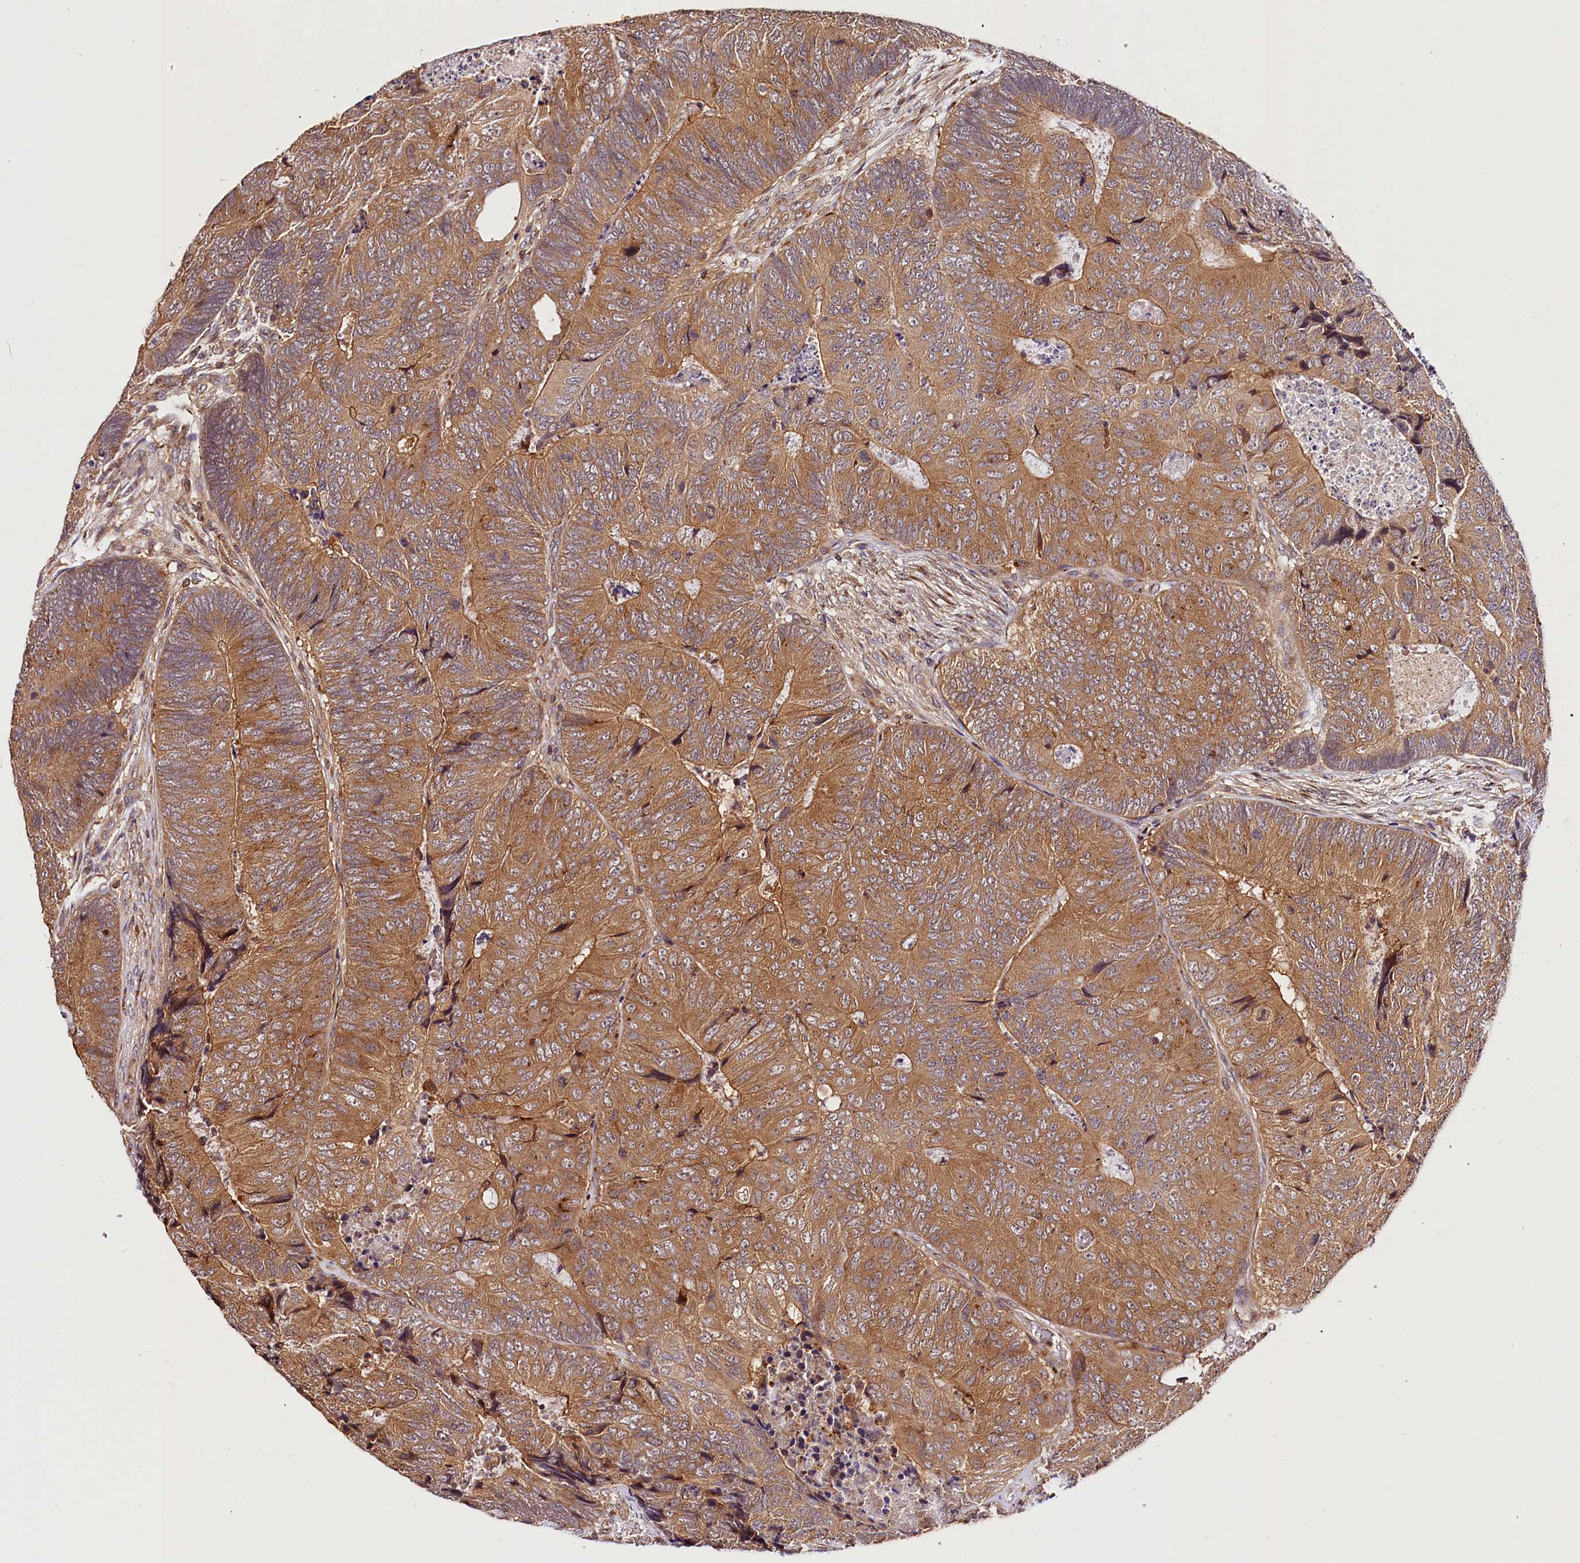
{"staining": {"intensity": "moderate", "quantity": ">75%", "location": "cytoplasmic/membranous"}, "tissue": "colorectal cancer", "cell_type": "Tumor cells", "image_type": "cancer", "snomed": [{"axis": "morphology", "description": "Adenocarcinoma, NOS"}, {"axis": "topography", "description": "Colon"}], "caption": "Human colorectal adenocarcinoma stained for a protein (brown) exhibits moderate cytoplasmic/membranous positive staining in approximately >75% of tumor cells.", "gene": "CHORDC1", "patient": {"sex": "female", "age": 67}}